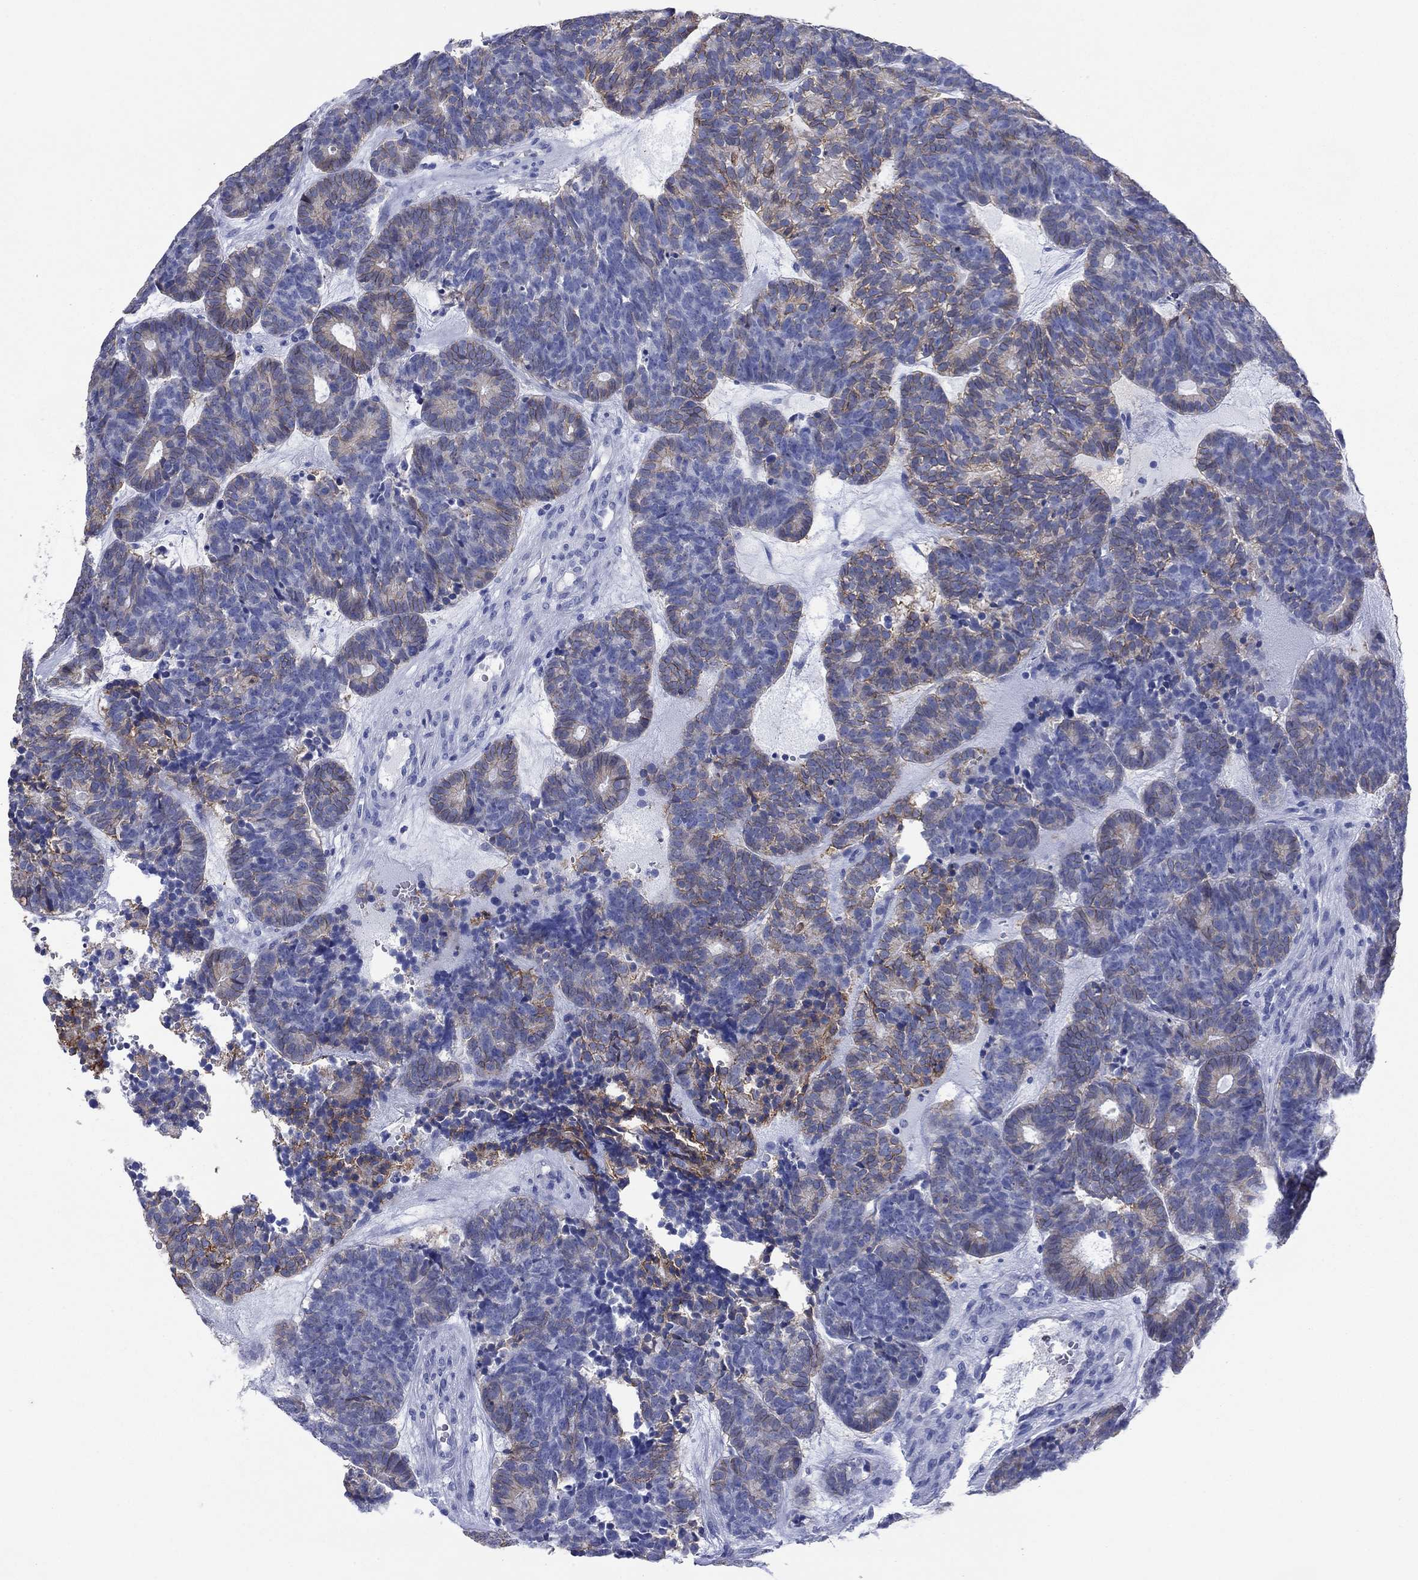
{"staining": {"intensity": "strong", "quantity": "25%-75%", "location": "cytoplasmic/membranous"}, "tissue": "head and neck cancer", "cell_type": "Tumor cells", "image_type": "cancer", "snomed": [{"axis": "morphology", "description": "Adenocarcinoma, NOS"}, {"axis": "topography", "description": "Head-Neck"}], "caption": "Head and neck cancer (adenocarcinoma) stained with immunohistochemistry (IHC) reveals strong cytoplasmic/membranous expression in approximately 25%-75% of tumor cells. The protein is shown in brown color, while the nuclei are stained blue.", "gene": "ATP1B1", "patient": {"sex": "female", "age": 81}}